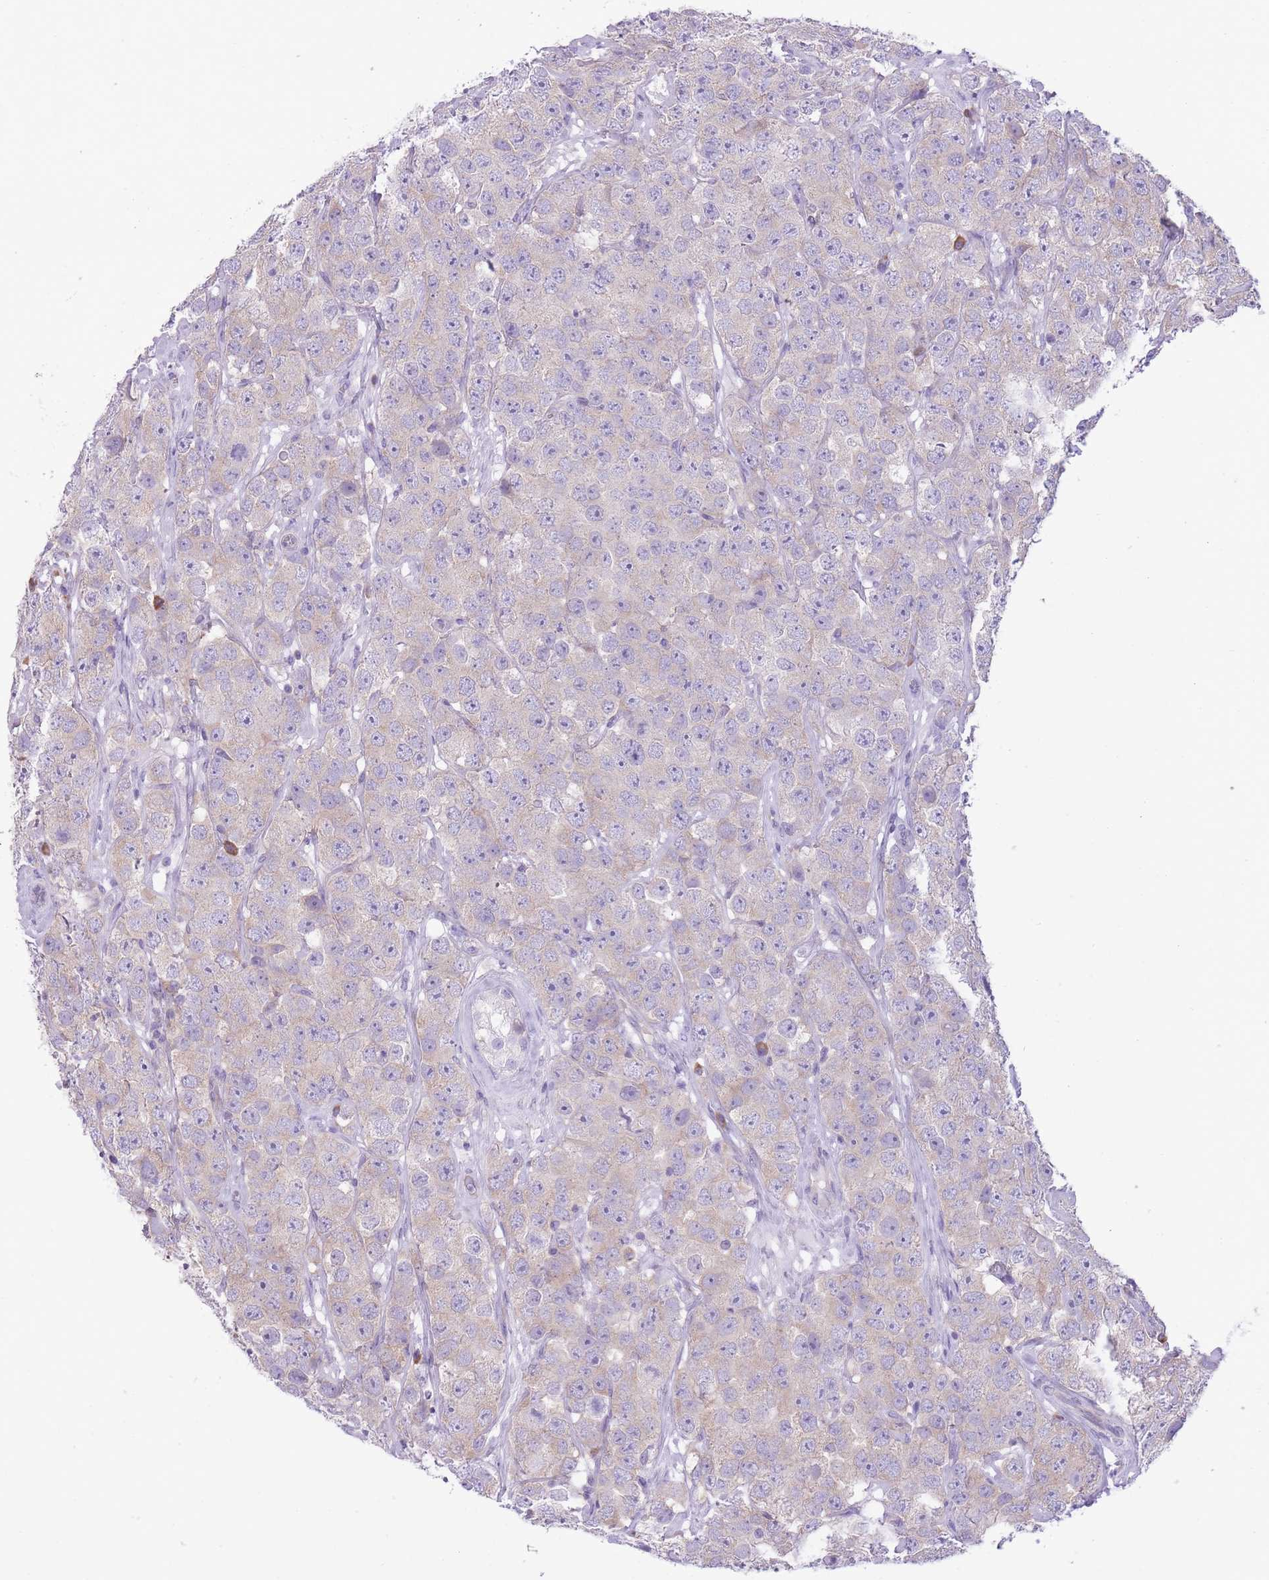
{"staining": {"intensity": "weak", "quantity": "25%-75%", "location": "cytoplasmic/membranous"}, "tissue": "testis cancer", "cell_type": "Tumor cells", "image_type": "cancer", "snomed": [{"axis": "morphology", "description": "Seminoma, NOS"}, {"axis": "topography", "description": "Testis"}], "caption": "About 25%-75% of tumor cells in testis cancer show weak cytoplasmic/membranous protein positivity as visualized by brown immunohistochemical staining.", "gene": "ZNF501", "patient": {"sex": "male", "age": 28}}